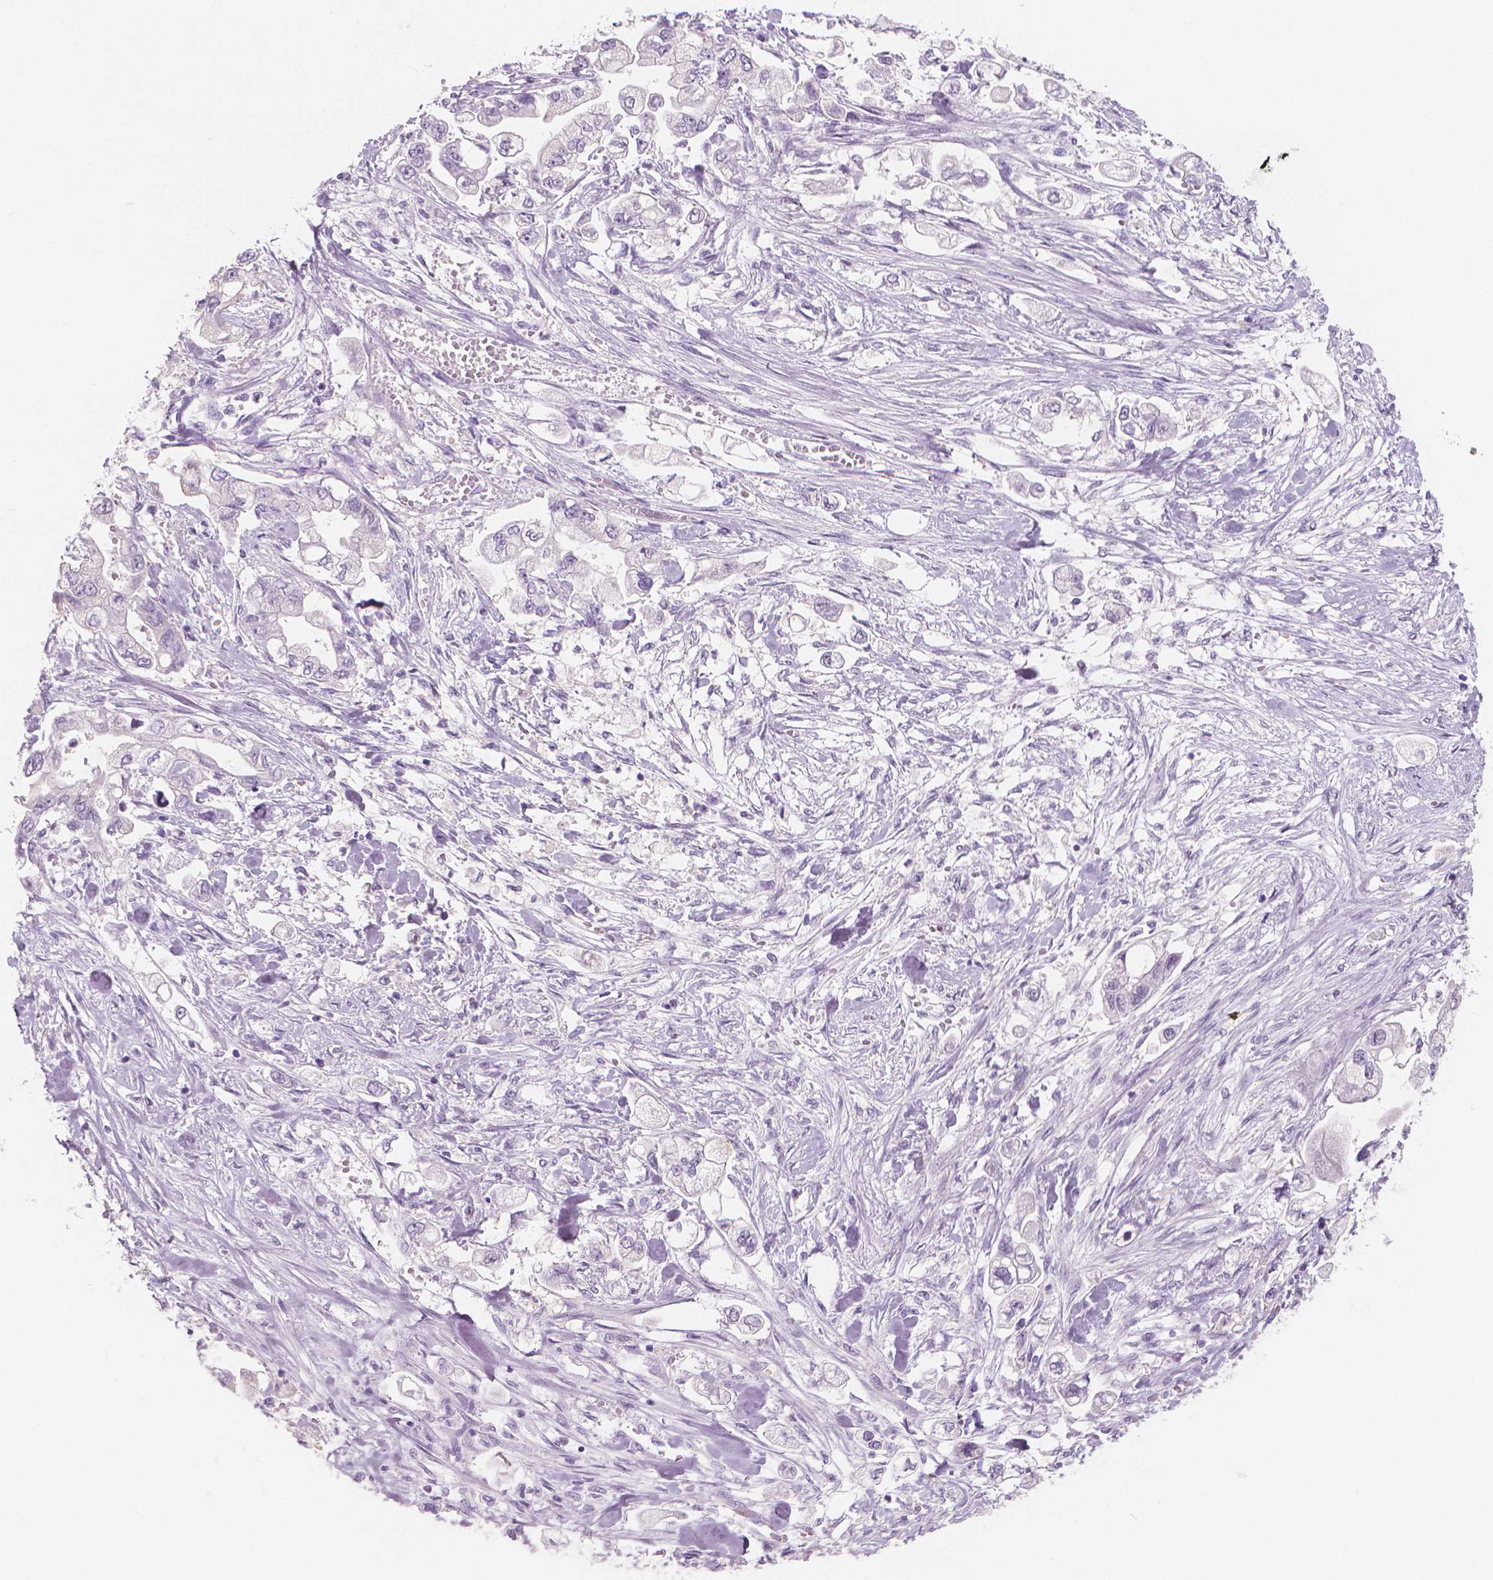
{"staining": {"intensity": "negative", "quantity": "none", "location": "none"}, "tissue": "stomach cancer", "cell_type": "Tumor cells", "image_type": "cancer", "snomed": [{"axis": "morphology", "description": "Adenocarcinoma, NOS"}, {"axis": "topography", "description": "Stomach"}], "caption": "Immunohistochemical staining of stomach cancer displays no significant staining in tumor cells.", "gene": "APOA4", "patient": {"sex": "male", "age": 62}}